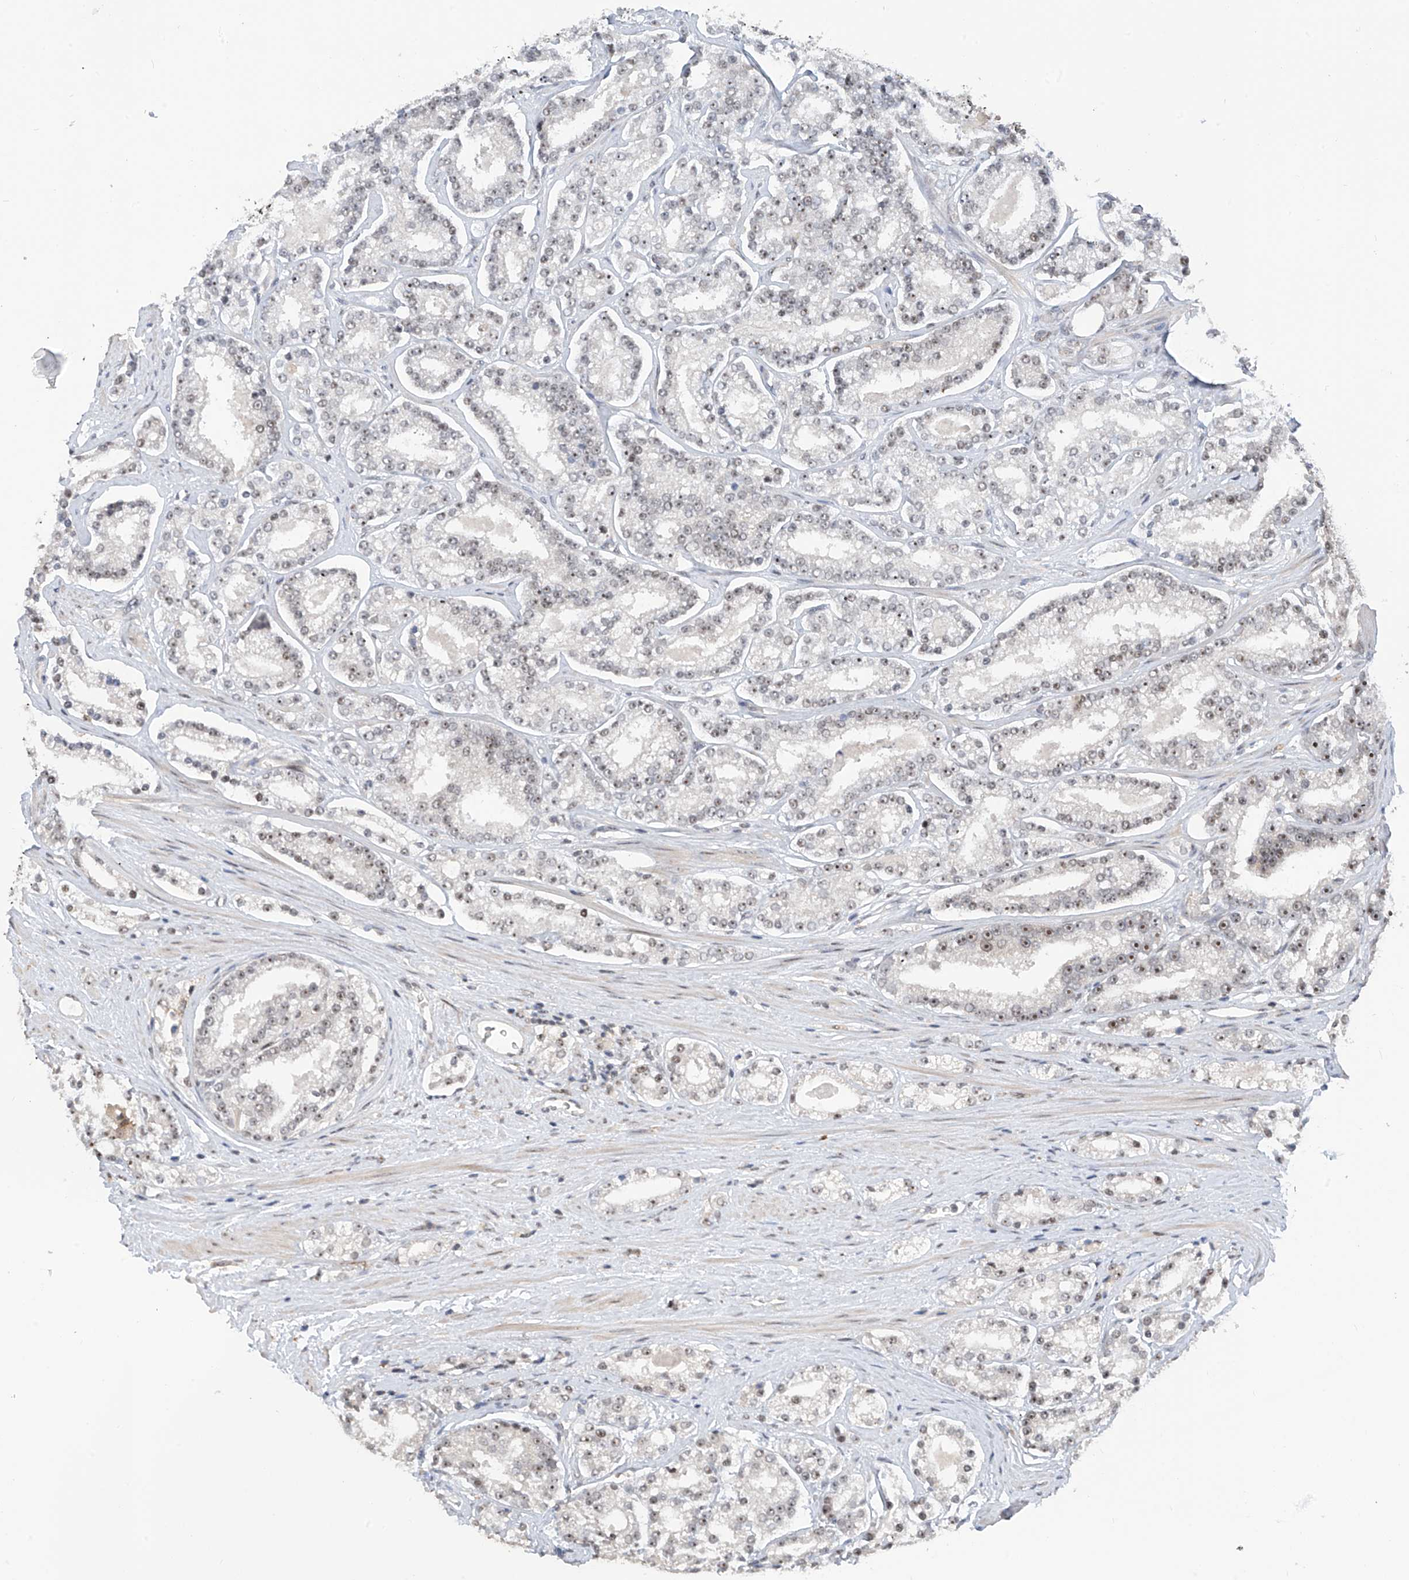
{"staining": {"intensity": "weak", "quantity": "<25%", "location": "nuclear"}, "tissue": "prostate cancer", "cell_type": "Tumor cells", "image_type": "cancer", "snomed": [{"axis": "morphology", "description": "Normal tissue, NOS"}, {"axis": "morphology", "description": "Adenocarcinoma, High grade"}, {"axis": "topography", "description": "Prostate"}], "caption": "Tumor cells are negative for brown protein staining in high-grade adenocarcinoma (prostate).", "gene": "C1orf131", "patient": {"sex": "male", "age": 83}}